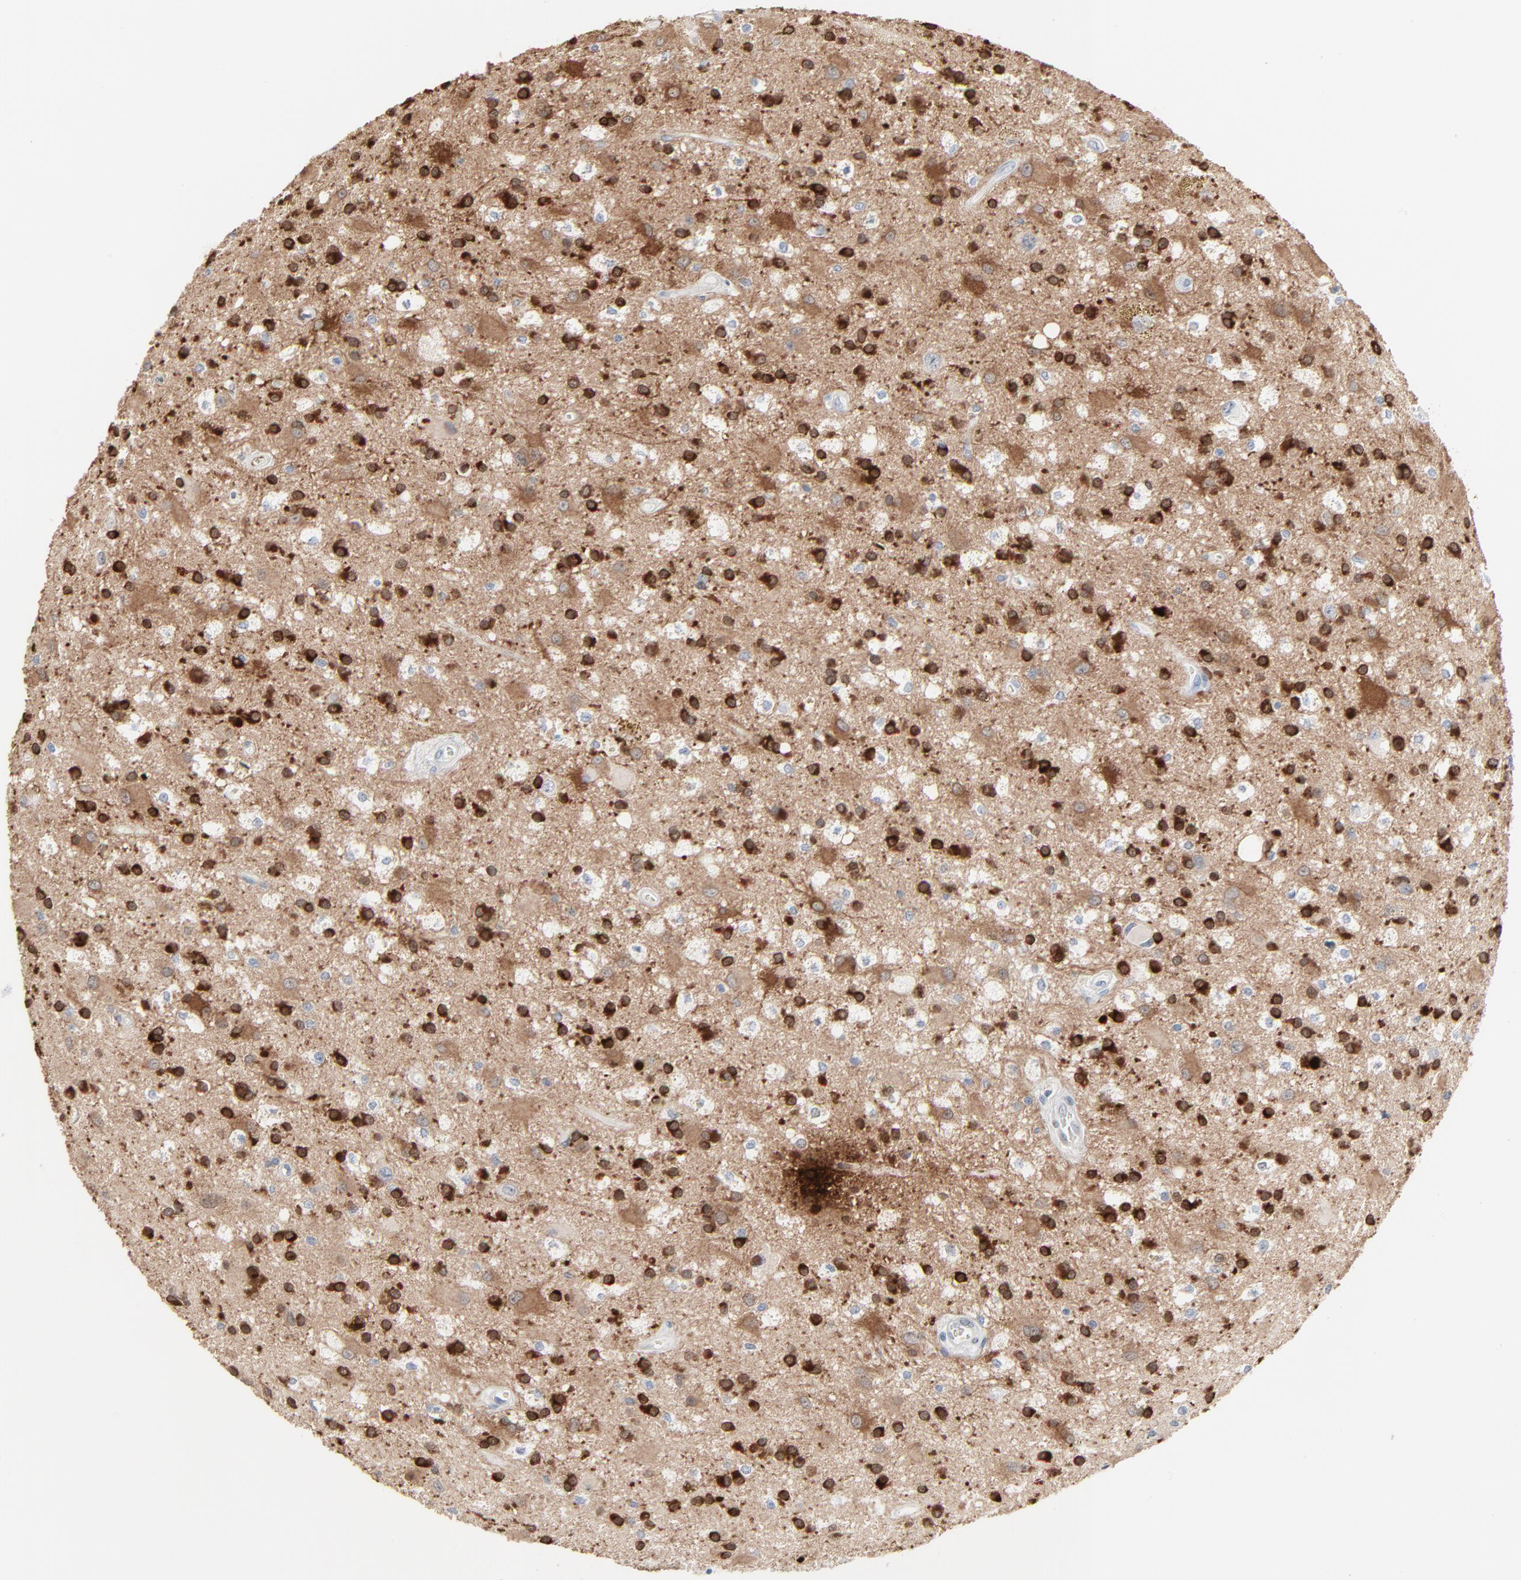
{"staining": {"intensity": "strong", "quantity": "25%-75%", "location": "cytoplasmic/membranous,nuclear"}, "tissue": "glioma", "cell_type": "Tumor cells", "image_type": "cancer", "snomed": [{"axis": "morphology", "description": "Glioma, malignant, Low grade"}, {"axis": "topography", "description": "Brain"}], "caption": "The immunohistochemical stain labels strong cytoplasmic/membranous and nuclear expression in tumor cells of glioma tissue.", "gene": "PHGDH", "patient": {"sex": "male", "age": 58}}